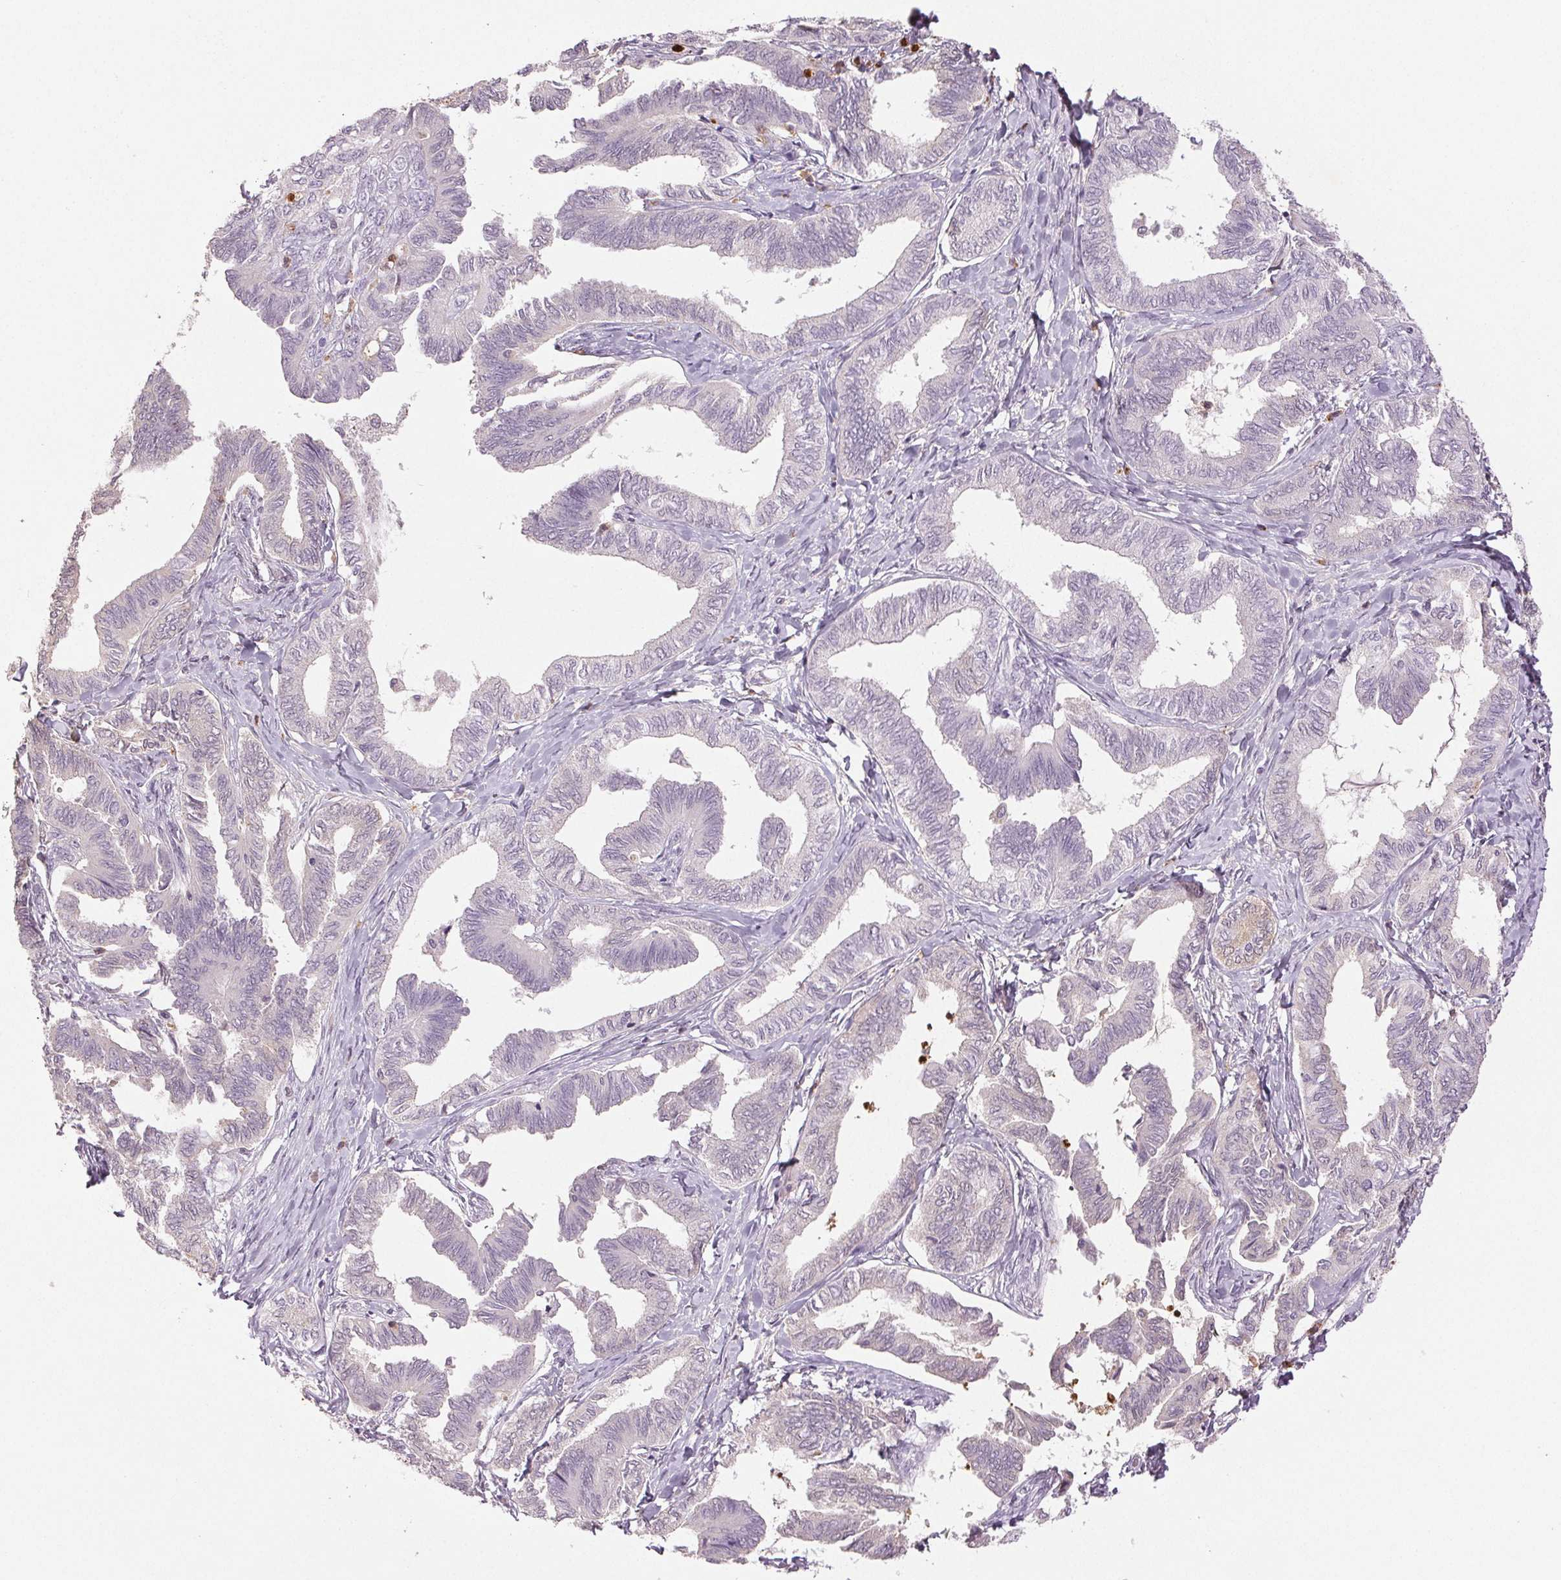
{"staining": {"intensity": "negative", "quantity": "none", "location": "none"}, "tissue": "ovarian cancer", "cell_type": "Tumor cells", "image_type": "cancer", "snomed": [{"axis": "morphology", "description": "Carcinoma, endometroid"}, {"axis": "topography", "description": "Ovary"}], "caption": "This is a histopathology image of IHC staining of endometroid carcinoma (ovarian), which shows no expression in tumor cells.", "gene": "LTF", "patient": {"sex": "female", "age": 70}}